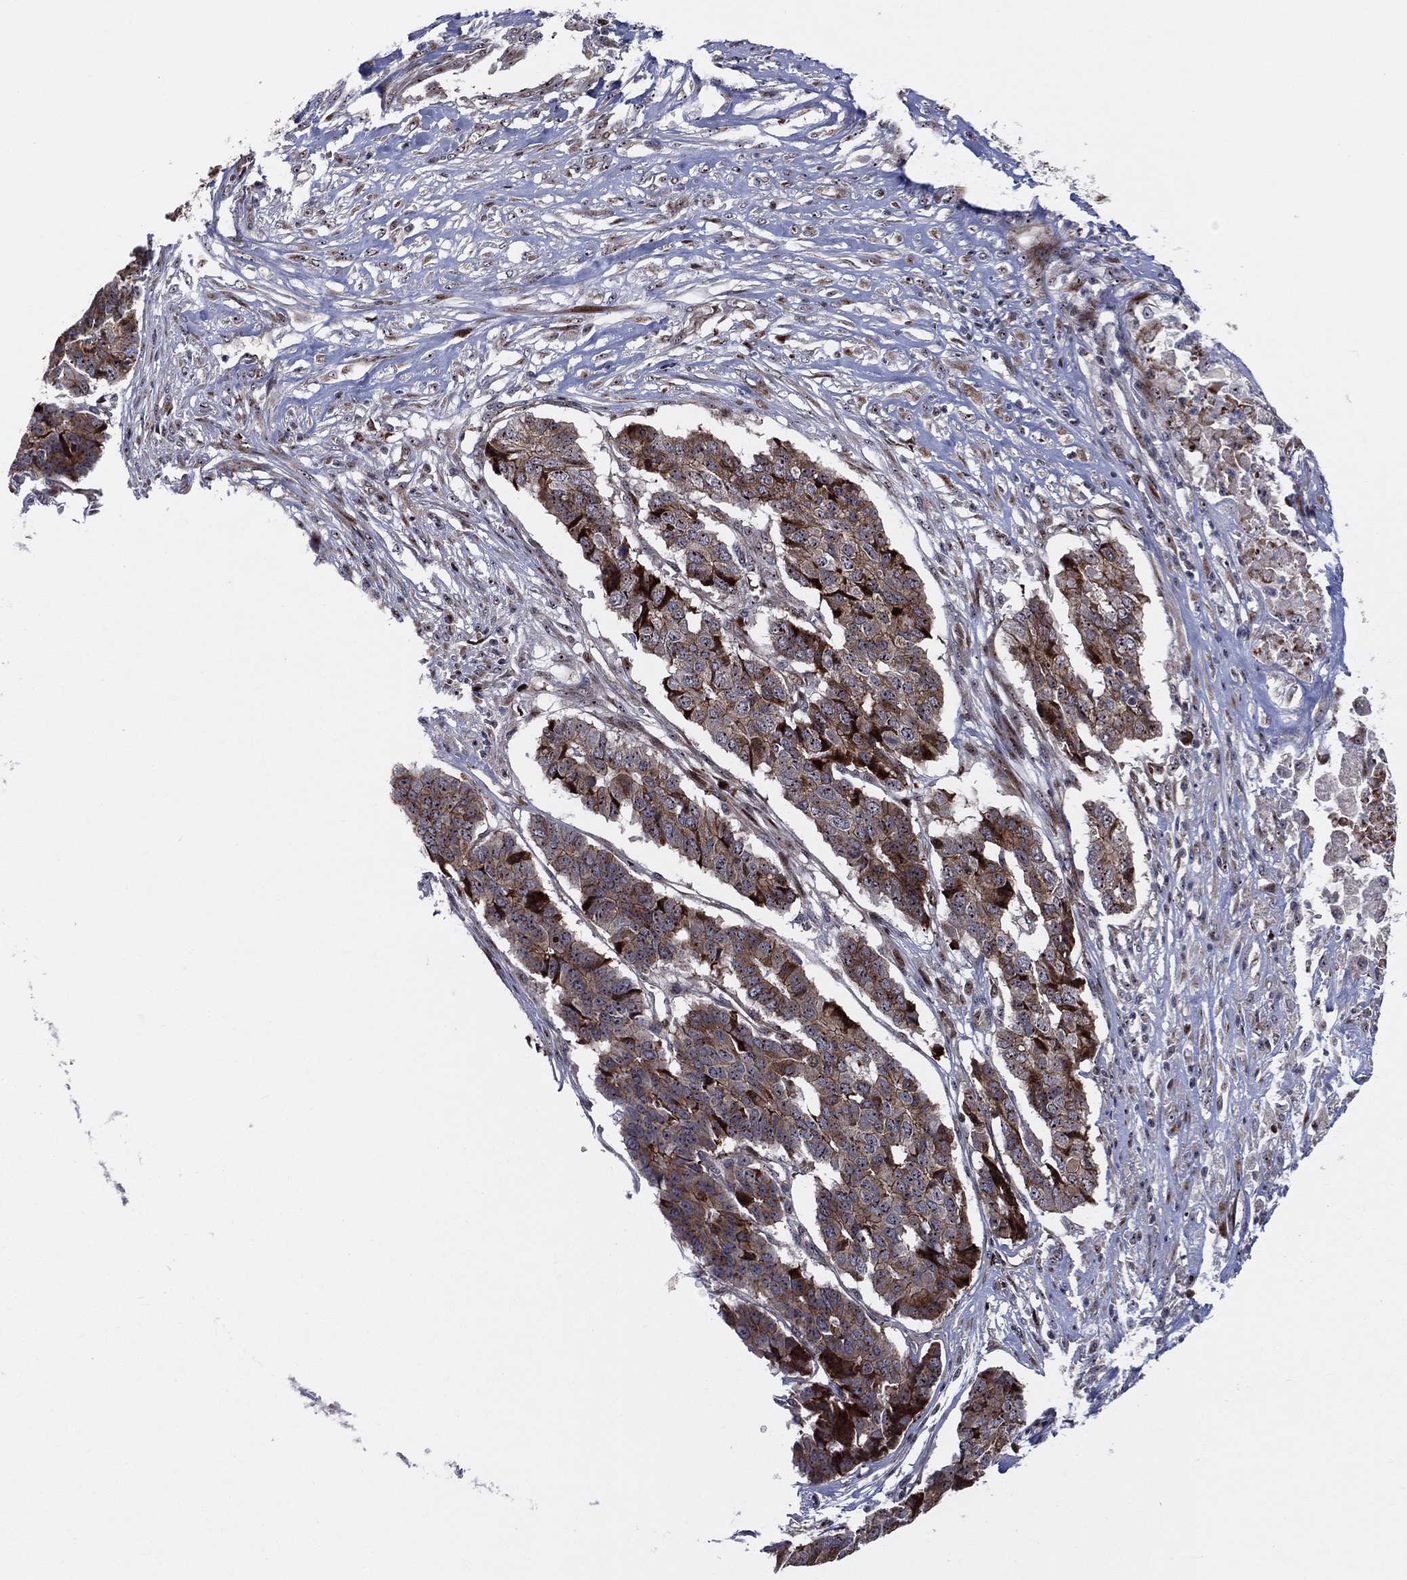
{"staining": {"intensity": "strong", "quantity": "25%-75%", "location": "cytoplasmic/membranous"}, "tissue": "pancreatic cancer", "cell_type": "Tumor cells", "image_type": "cancer", "snomed": [{"axis": "morphology", "description": "Adenocarcinoma, NOS"}, {"axis": "topography", "description": "Pancreas"}], "caption": "Immunohistochemistry (DAB (3,3'-diaminobenzidine)) staining of pancreatic adenocarcinoma exhibits strong cytoplasmic/membranous protein expression in approximately 25%-75% of tumor cells.", "gene": "VHL", "patient": {"sex": "male", "age": 50}}